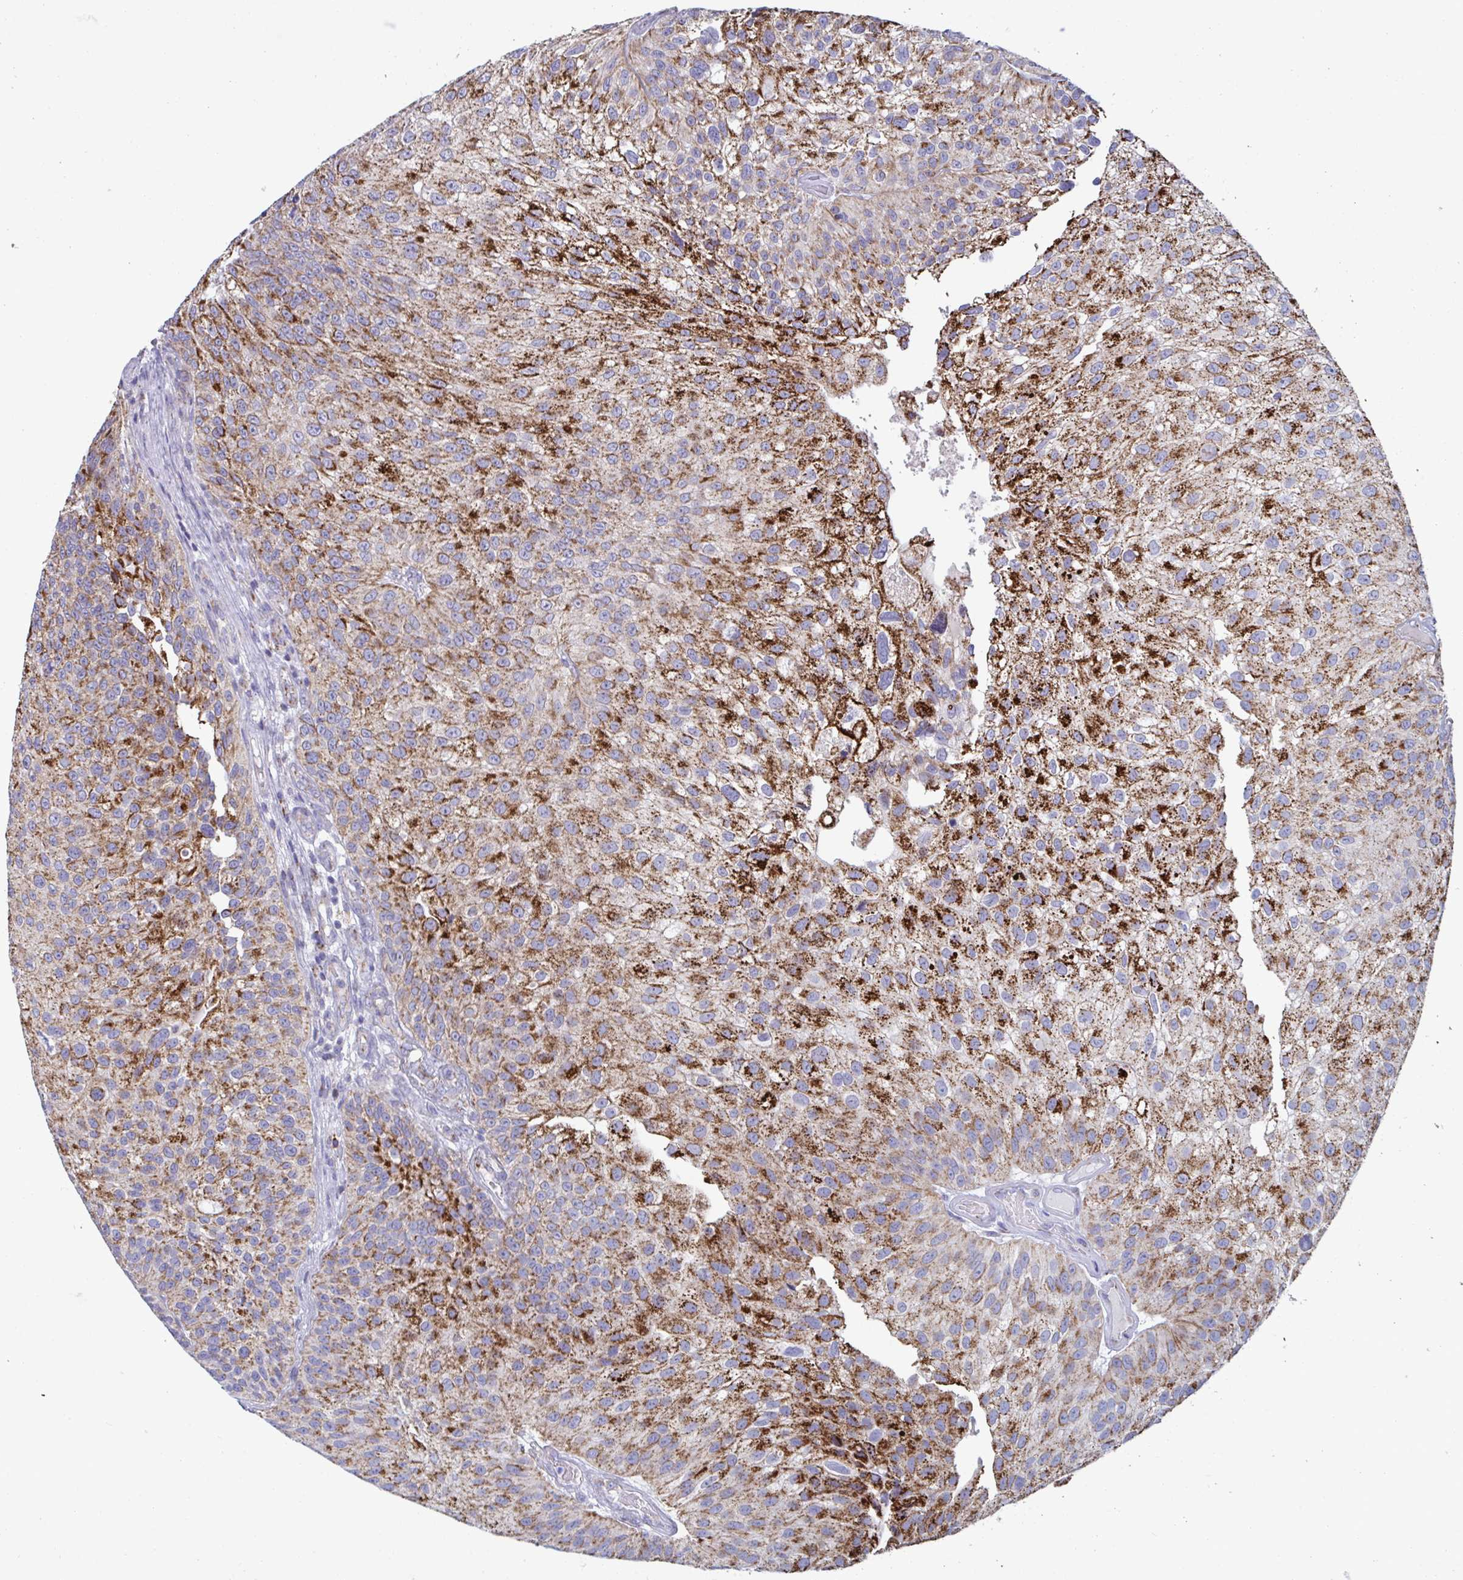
{"staining": {"intensity": "strong", "quantity": ">75%", "location": "cytoplasmic/membranous"}, "tissue": "urothelial cancer", "cell_type": "Tumor cells", "image_type": "cancer", "snomed": [{"axis": "morphology", "description": "Urothelial carcinoma, NOS"}, {"axis": "topography", "description": "Urinary bladder"}], "caption": "Immunohistochemical staining of transitional cell carcinoma shows strong cytoplasmic/membranous protein staining in about >75% of tumor cells.", "gene": "BCAT2", "patient": {"sex": "male", "age": 87}}